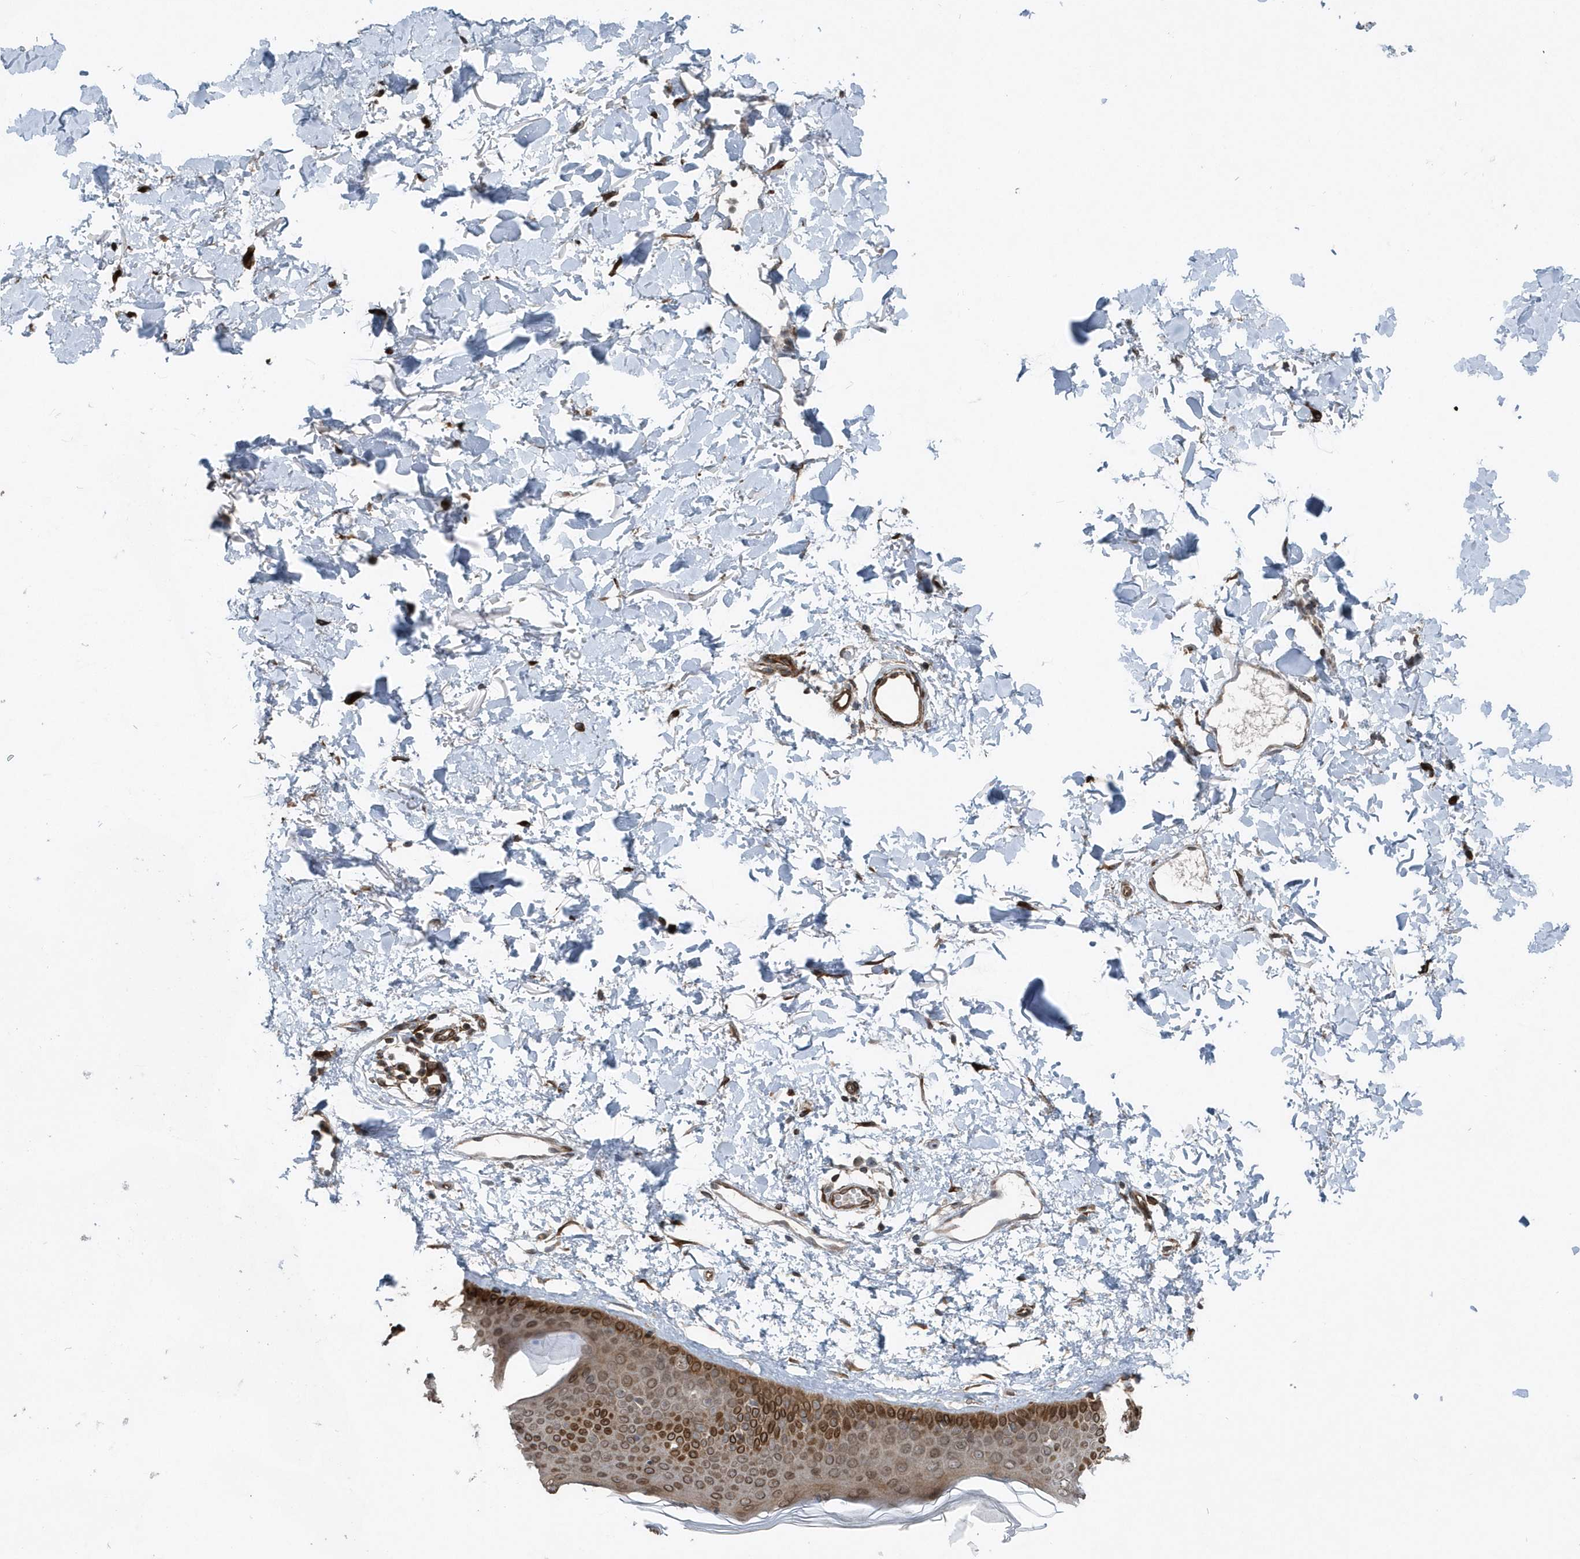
{"staining": {"intensity": "moderate", "quantity": "25%-75%", "location": "cytoplasmic/membranous"}, "tissue": "skin", "cell_type": "Fibroblasts", "image_type": "normal", "snomed": [{"axis": "morphology", "description": "Normal tissue, NOS"}, {"axis": "topography", "description": "Skin"}], "caption": "An image of human skin stained for a protein exhibits moderate cytoplasmic/membranous brown staining in fibroblasts. The staining was performed using DAB (3,3'-diaminobenzidine), with brown indicating positive protein expression. Nuclei are stained blue with hematoxylin.", "gene": "MCC", "patient": {"sex": "female", "age": 58}}